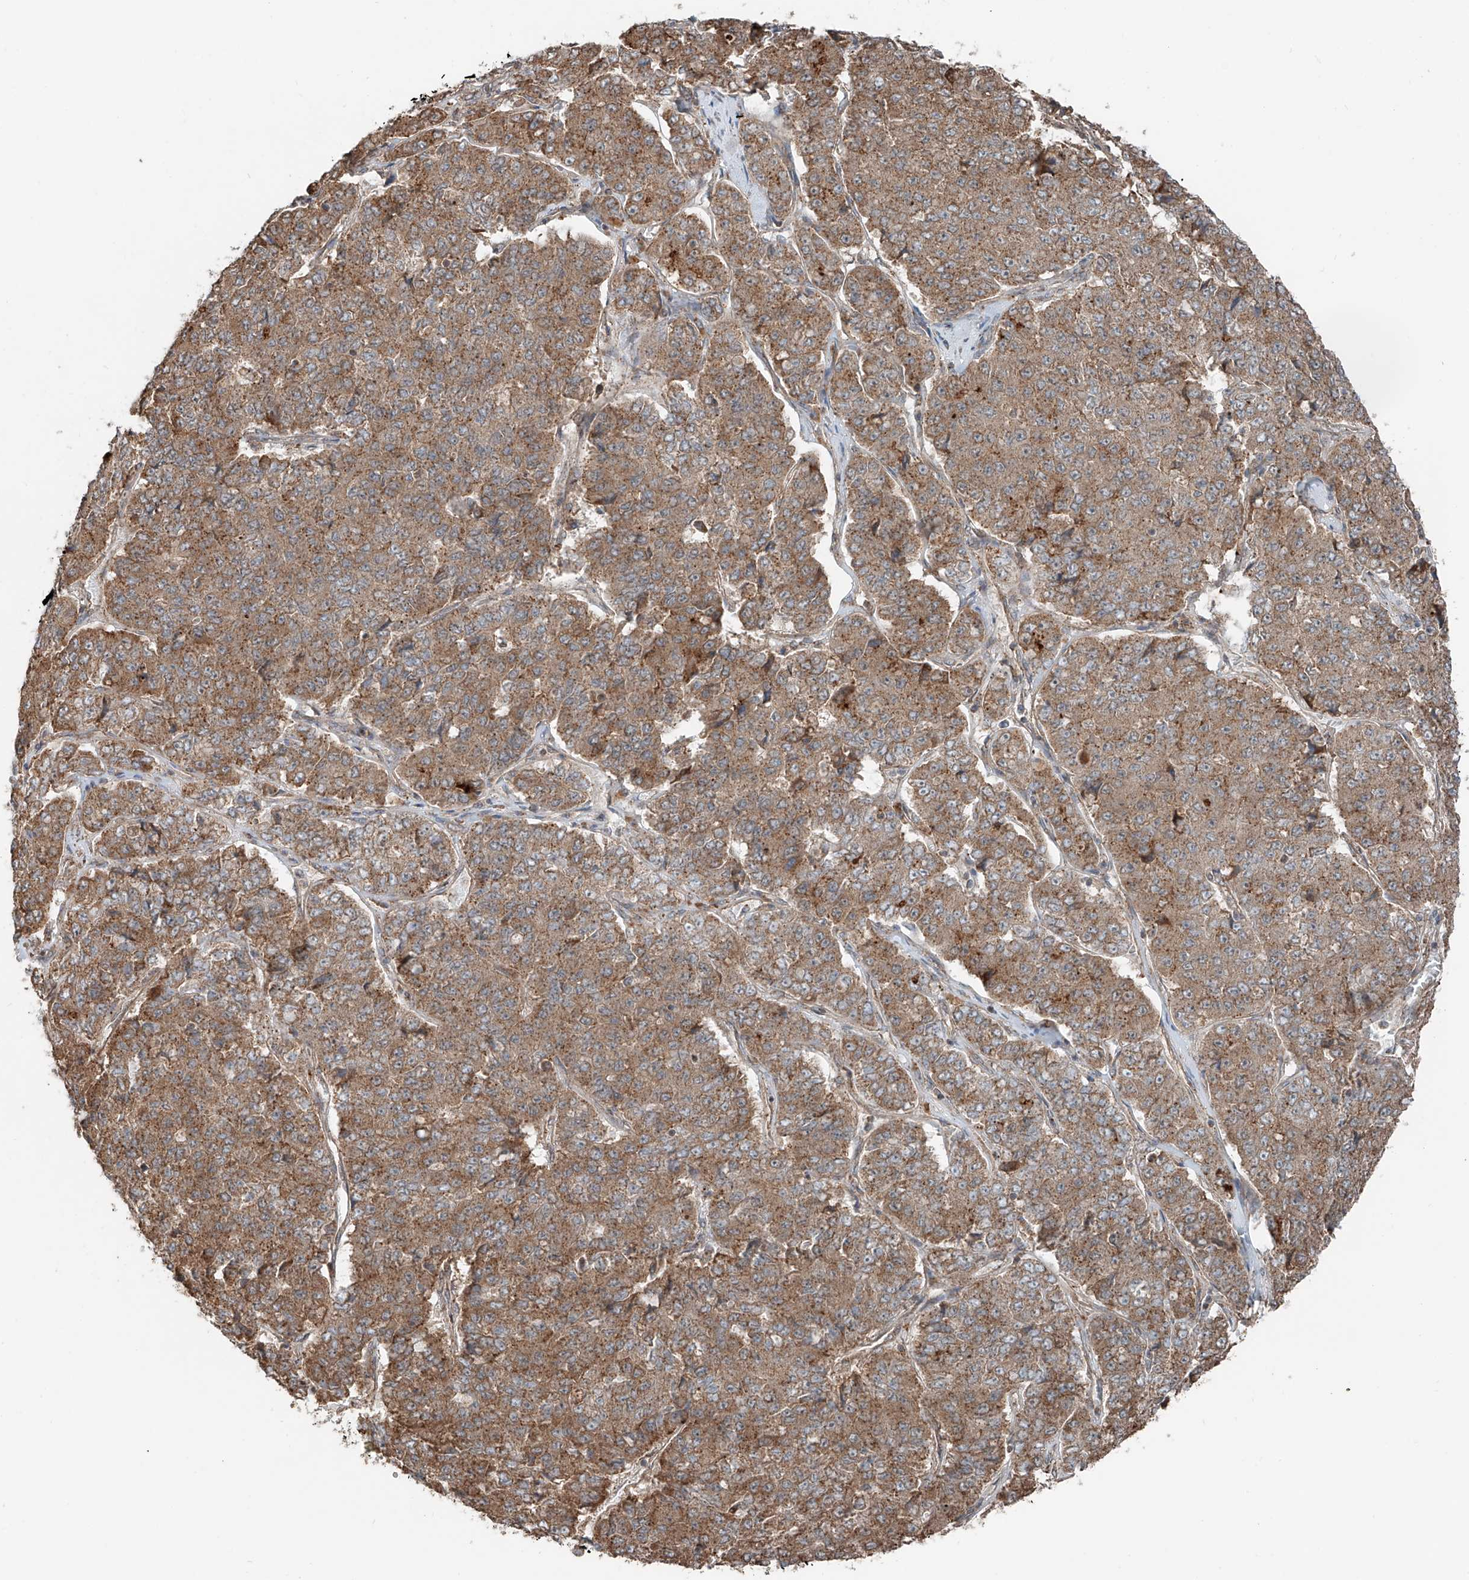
{"staining": {"intensity": "moderate", "quantity": ">75%", "location": "cytoplasmic/membranous"}, "tissue": "pancreatic cancer", "cell_type": "Tumor cells", "image_type": "cancer", "snomed": [{"axis": "morphology", "description": "Adenocarcinoma, NOS"}, {"axis": "topography", "description": "Pancreas"}], "caption": "Human pancreatic cancer (adenocarcinoma) stained with a brown dye reveals moderate cytoplasmic/membranous positive expression in about >75% of tumor cells.", "gene": "CEP162", "patient": {"sex": "male", "age": 50}}